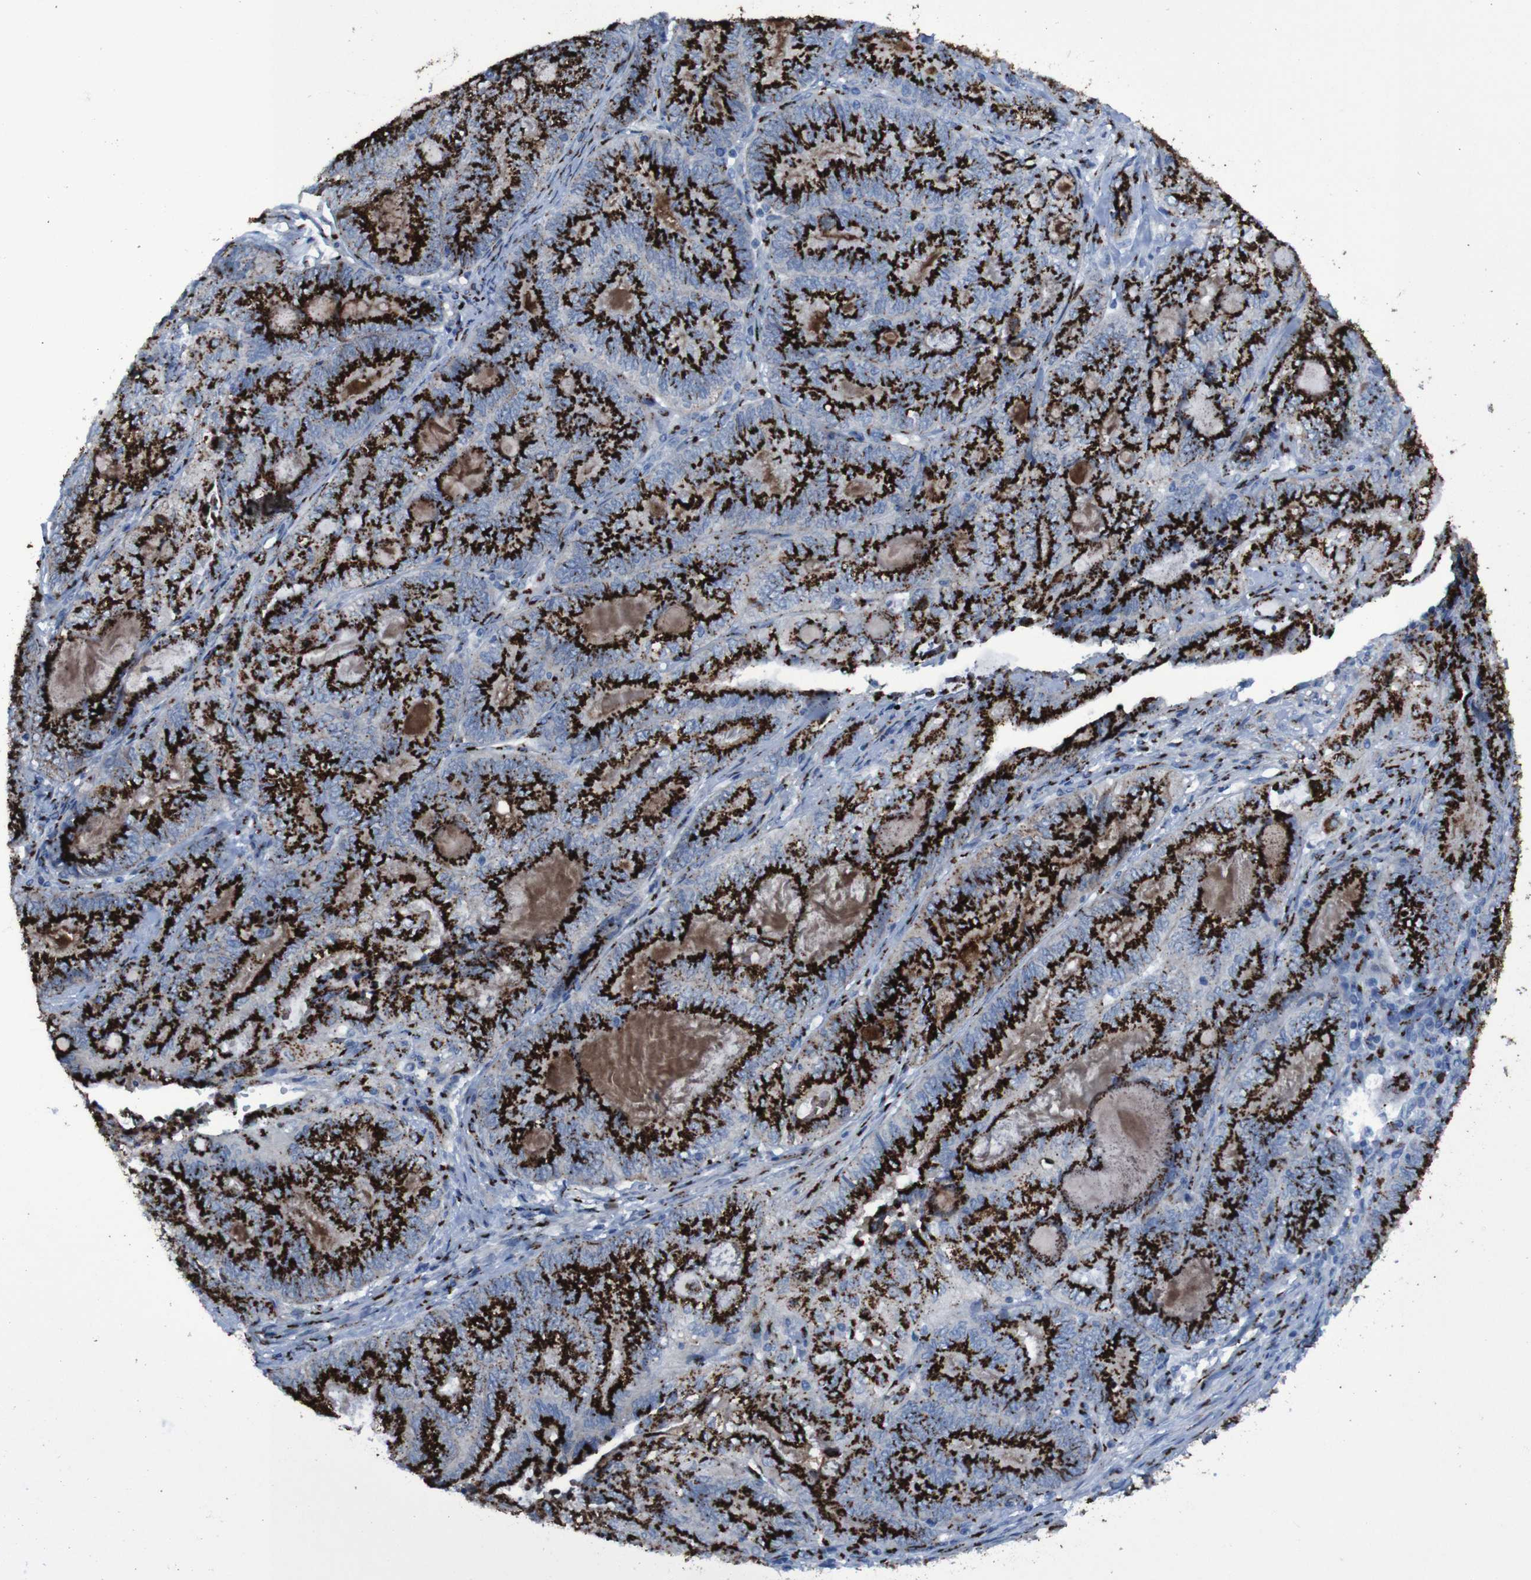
{"staining": {"intensity": "strong", "quantity": ">75%", "location": "cytoplasmic/membranous"}, "tissue": "endometrial cancer", "cell_type": "Tumor cells", "image_type": "cancer", "snomed": [{"axis": "morphology", "description": "Adenocarcinoma, NOS"}, {"axis": "topography", "description": "Uterus"}, {"axis": "topography", "description": "Endometrium"}], "caption": "Human endometrial cancer (adenocarcinoma) stained for a protein (brown) displays strong cytoplasmic/membranous positive positivity in about >75% of tumor cells.", "gene": "GOLM1", "patient": {"sex": "female", "age": 70}}